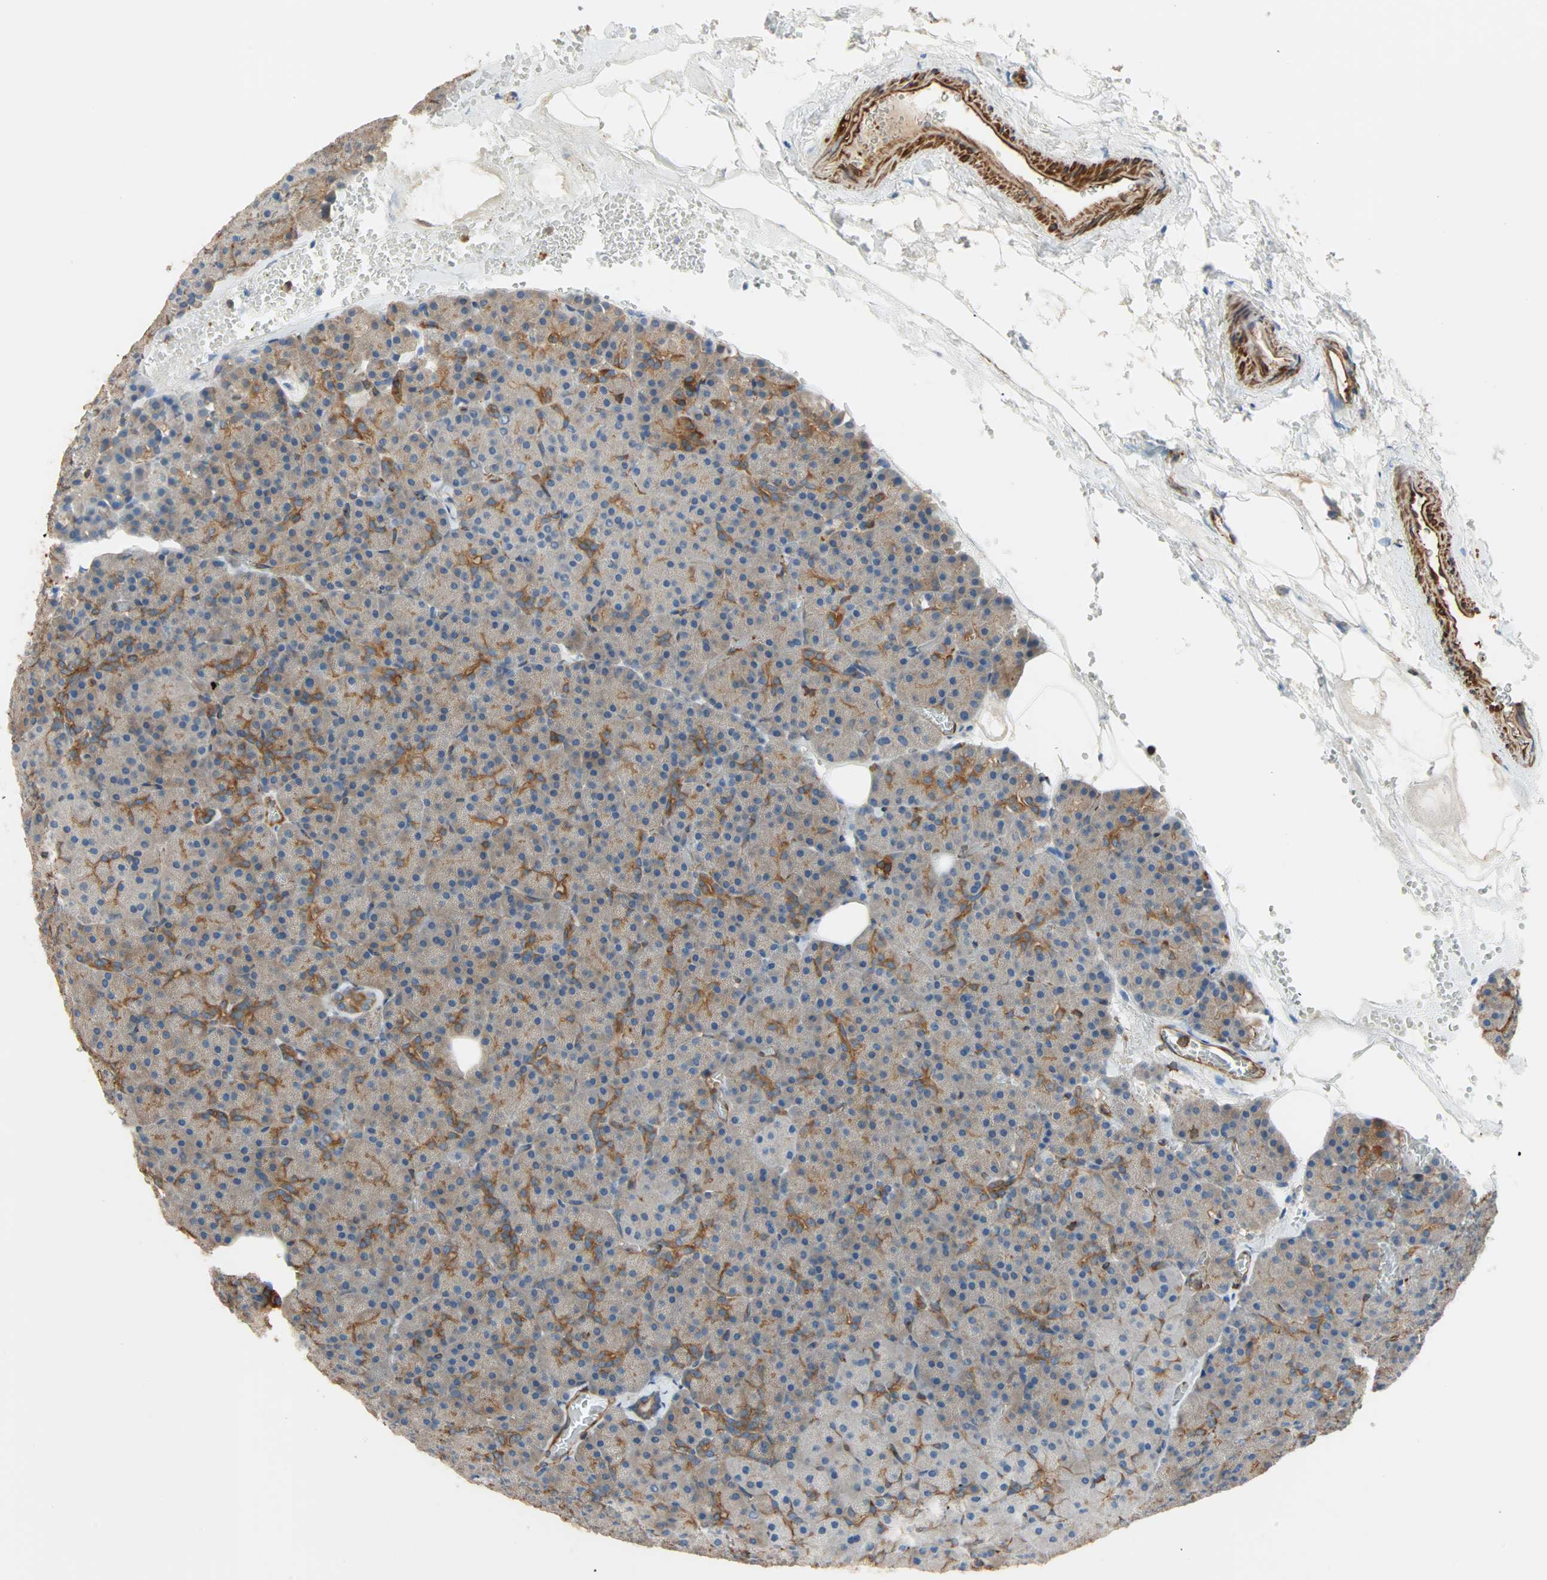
{"staining": {"intensity": "moderate", "quantity": ">75%", "location": "cytoplasmic/membranous"}, "tissue": "pancreas", "cell_type": "Exocrine glandular cells", "image_type": "normal", "snomed": [{"axis": "morphology", "description": "Normal tissue, NOS"}, {"axis": "topography", "description": "Pancreas"}], "caption": "This is a micrograph of IHC staining of unremarkable pancreas, which shows moderate expression in the cytoplasmic/membranous of exocrine glandular cells.", "gene": "GALNT10", "patient": {"sex": "female", "age": 35}}